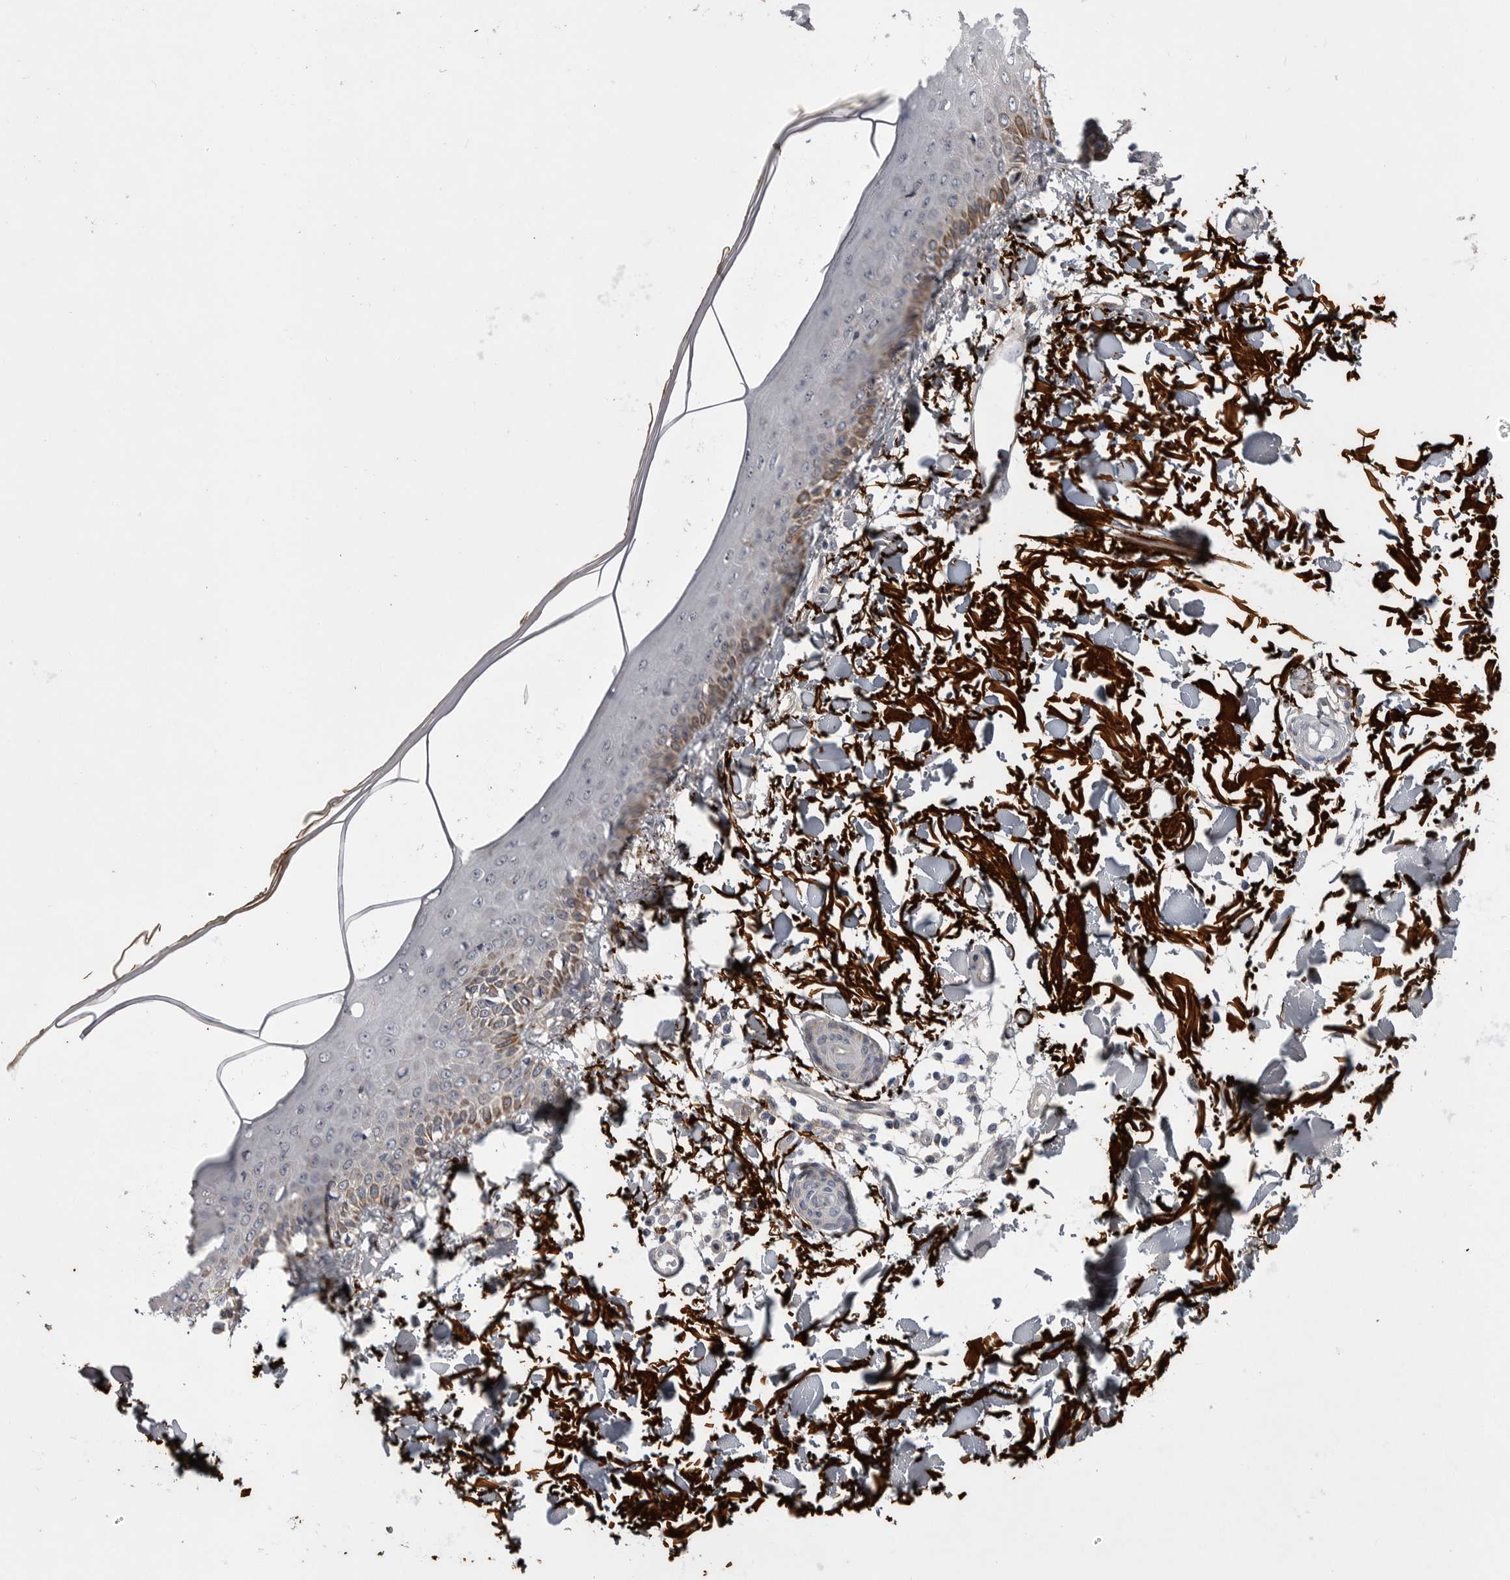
{"staining": {"intensity": "negative", "quantity": "none", "location": "none"}, "tissue": "skin", "cell_type": "Fibroblasts", "image_type": "normal", "snomed": [{"axis": "morphology", "description": "Normal tissue, NOS"}, {"axis": "morphology", "description": "Squamous cell carcinoma, NOS"}, {"axis": "topography", "description": "Skin"}, {"axis": "topography", "description": "Peripheral nerve tissue"}], "caption": "The image shows no staining of fibroblasts in unremarkable skin. The staining is performed using DAB brown chromogen with nuclei counter-stained in using hematoxylin.", "gene": "CRP", "patient": {"sex": "male", "age": 83}}